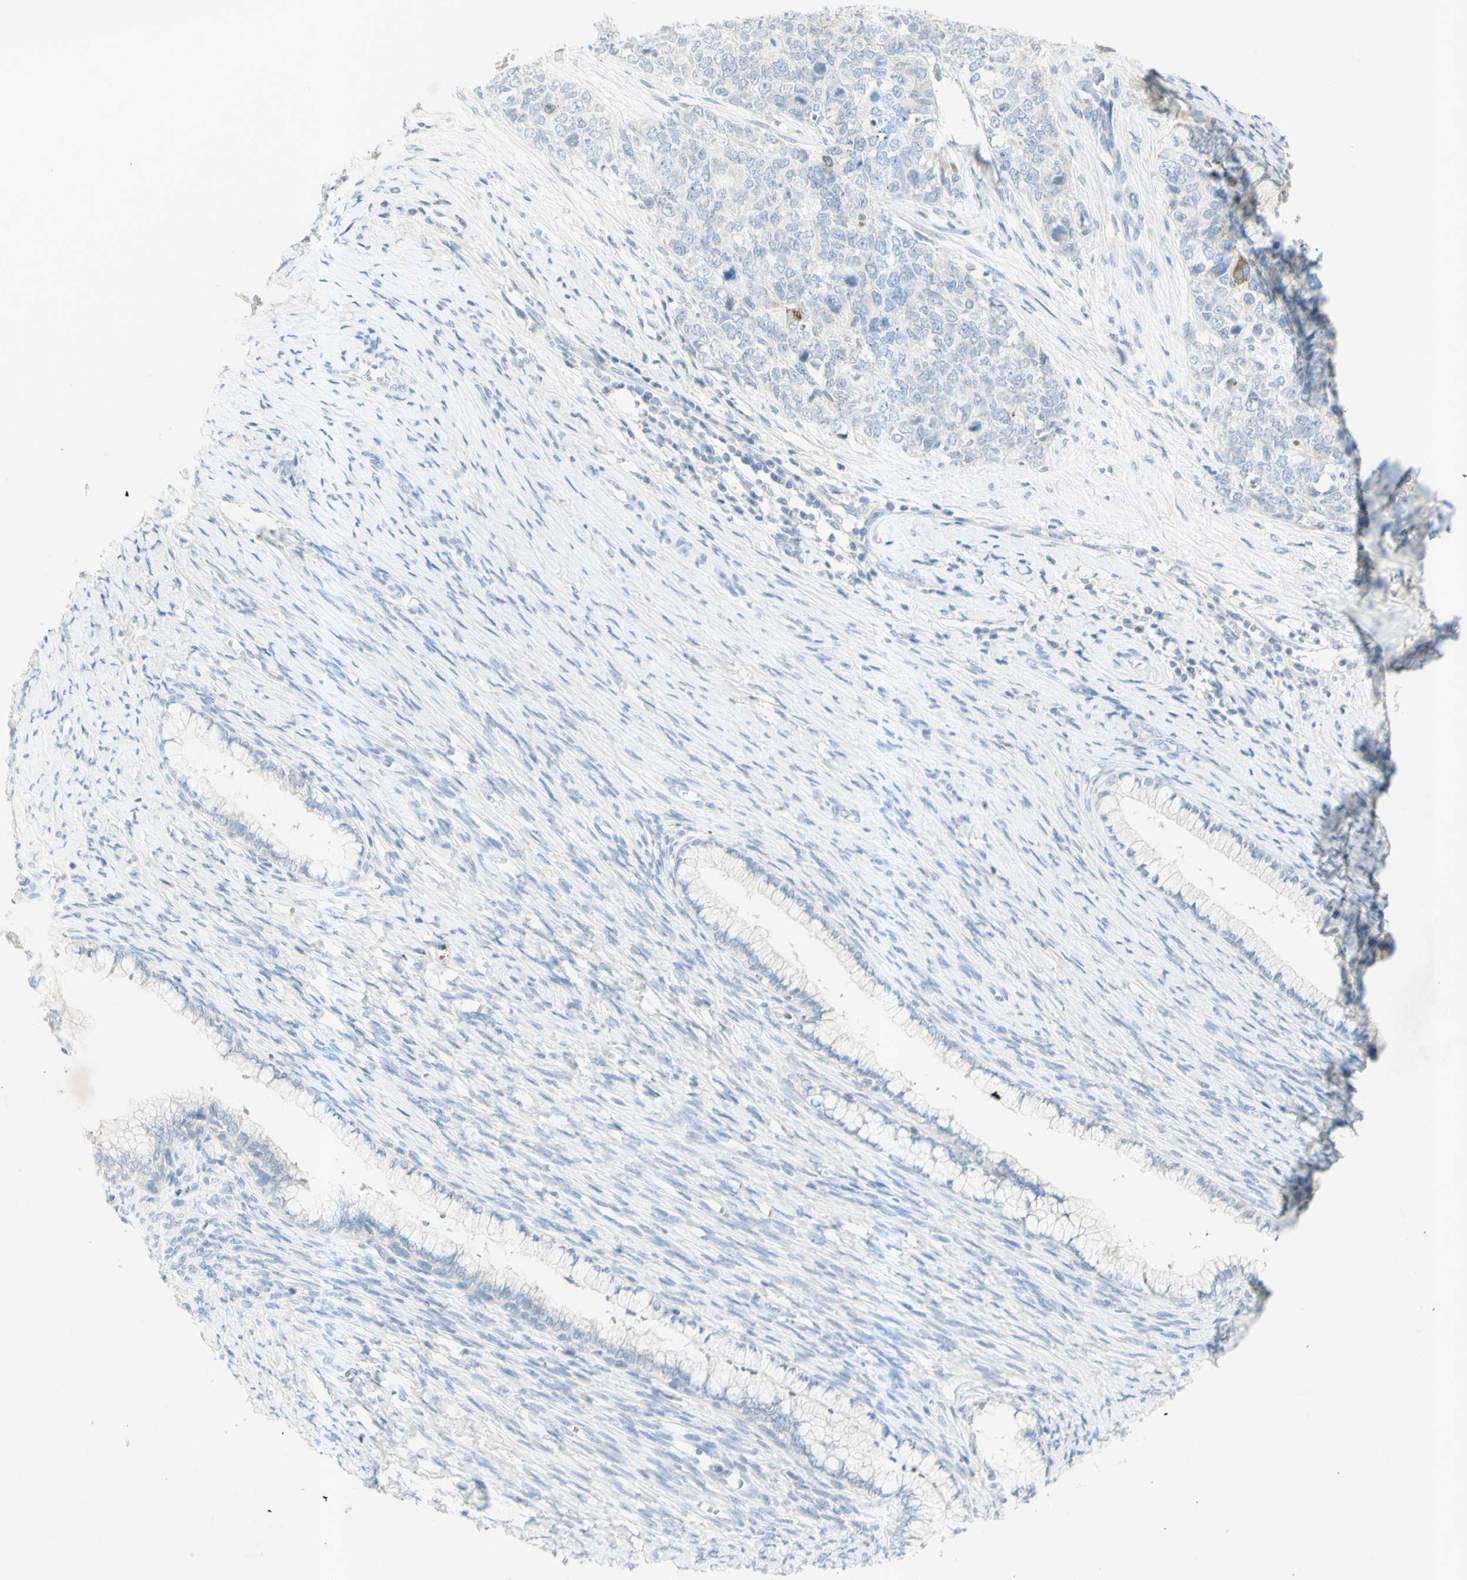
{"staining": {"intensity": "weak", "quantity": "<25%", "location": "cytoplasmic/membranous"}, "tissue": "cervical cancer", "cell_type": "Tumor cells", "image_type": "cancer", "snomed": [{"axis": "morphology", "description": "Squamous cell carcinoma, NOS"}, {"axis": "topography", "description": "Cervix"}], "caption": "Tumor cells are negative for protein expression in human squamous cell carcinoma (cervical).", "gene": "GDF15", "patient": {"sex": "female", "age": 63}}